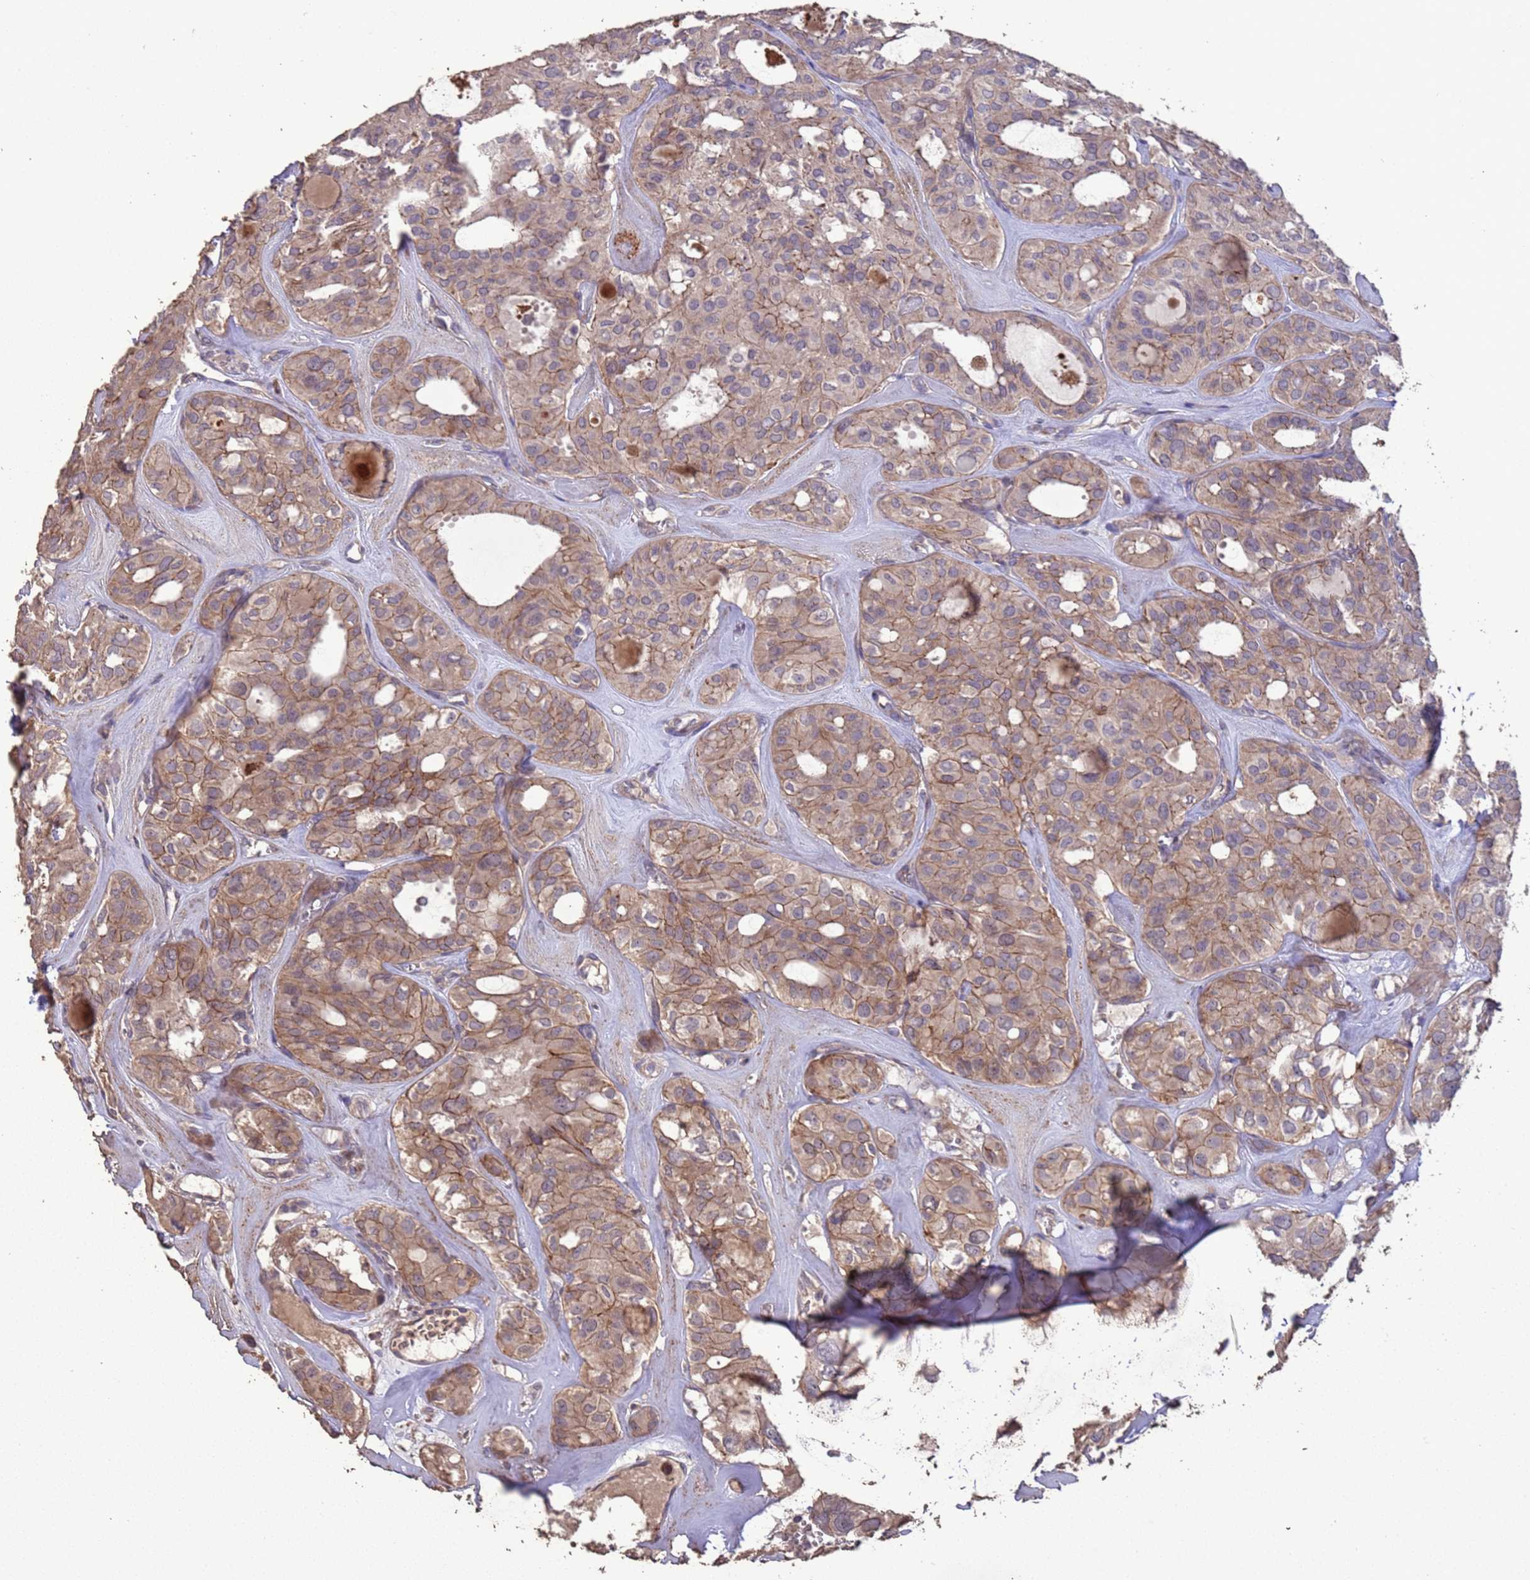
{"staining": {"intensity": "moderate", "quantity": ">75%", "location": "cytoplasmic/membranous"}, "tissue": "thyroid cancer", "cell_type": "Tumor cells", "image_type": "cancer", "snomed": [{"axis": "morphology", "description": "Follicular adenoma carcinoma, NOS"}, {"axis": "topography", "description": "Thyroid gland"}], "caption": "About >75% of tumor cells in human thyroid follicular adenoma carcinoma display moderate cytoplasmic/membranous protein positivity as visualized by brown immunohistochemical staining.", "gene": "SLC9B2", "patient": {"sex": "male", "age": 75}}